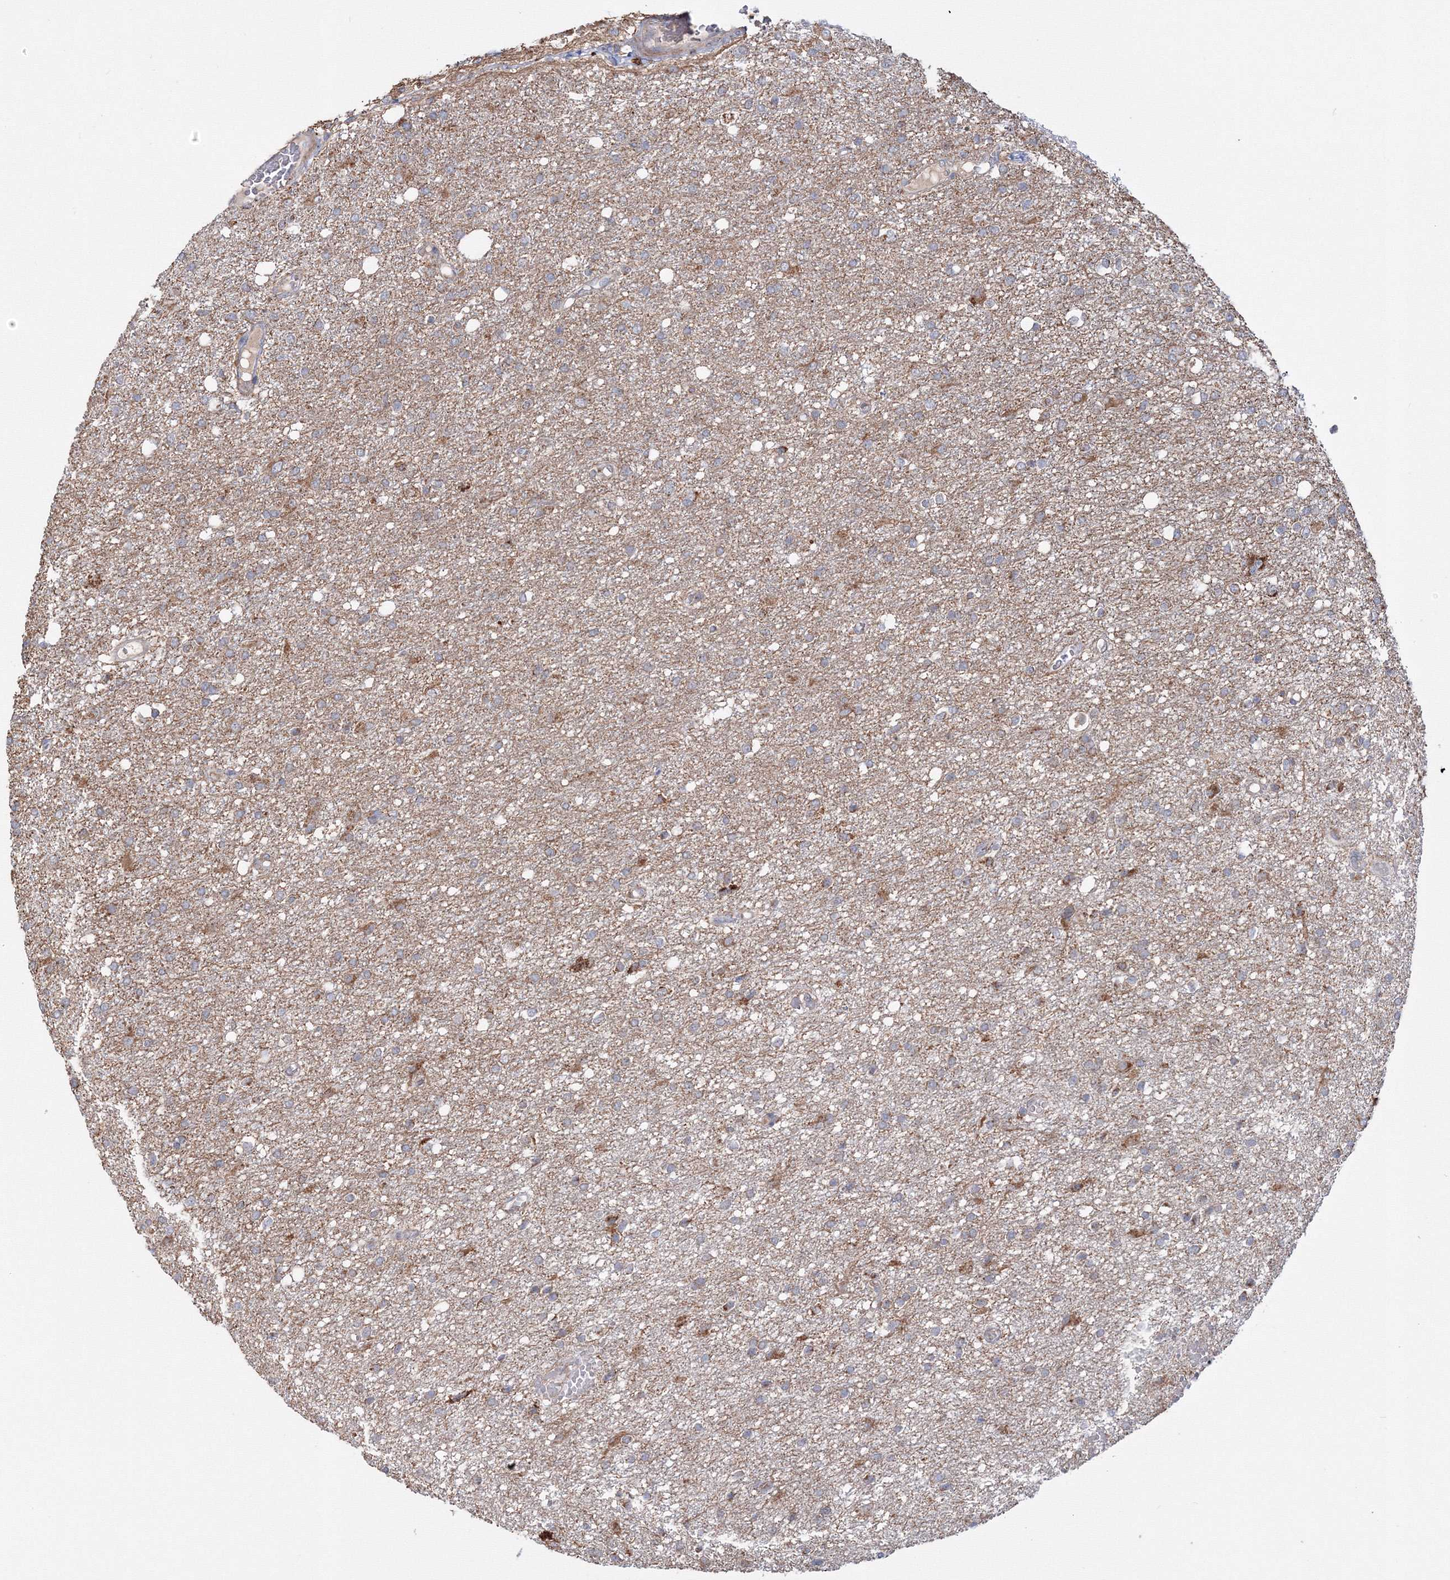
{"staining": {"intensity": "moderate", "quantity": "25%-75%", "location": "cytoplasmic/membranous"}, "tissue": "glioma", "cell_type": "Tumor cells", "image_type": "cancer", "snomed": [{"axis": "morphology", "description": "Glioma, malignant, High grade"}, {"axis": "topography", "description": "Brain"}], "caption": "Human glioma stained with a protein marker displays moderate staining in tumor cells.", "gene": "PEX13", "patient": {"sex": "female", "age": 59}}